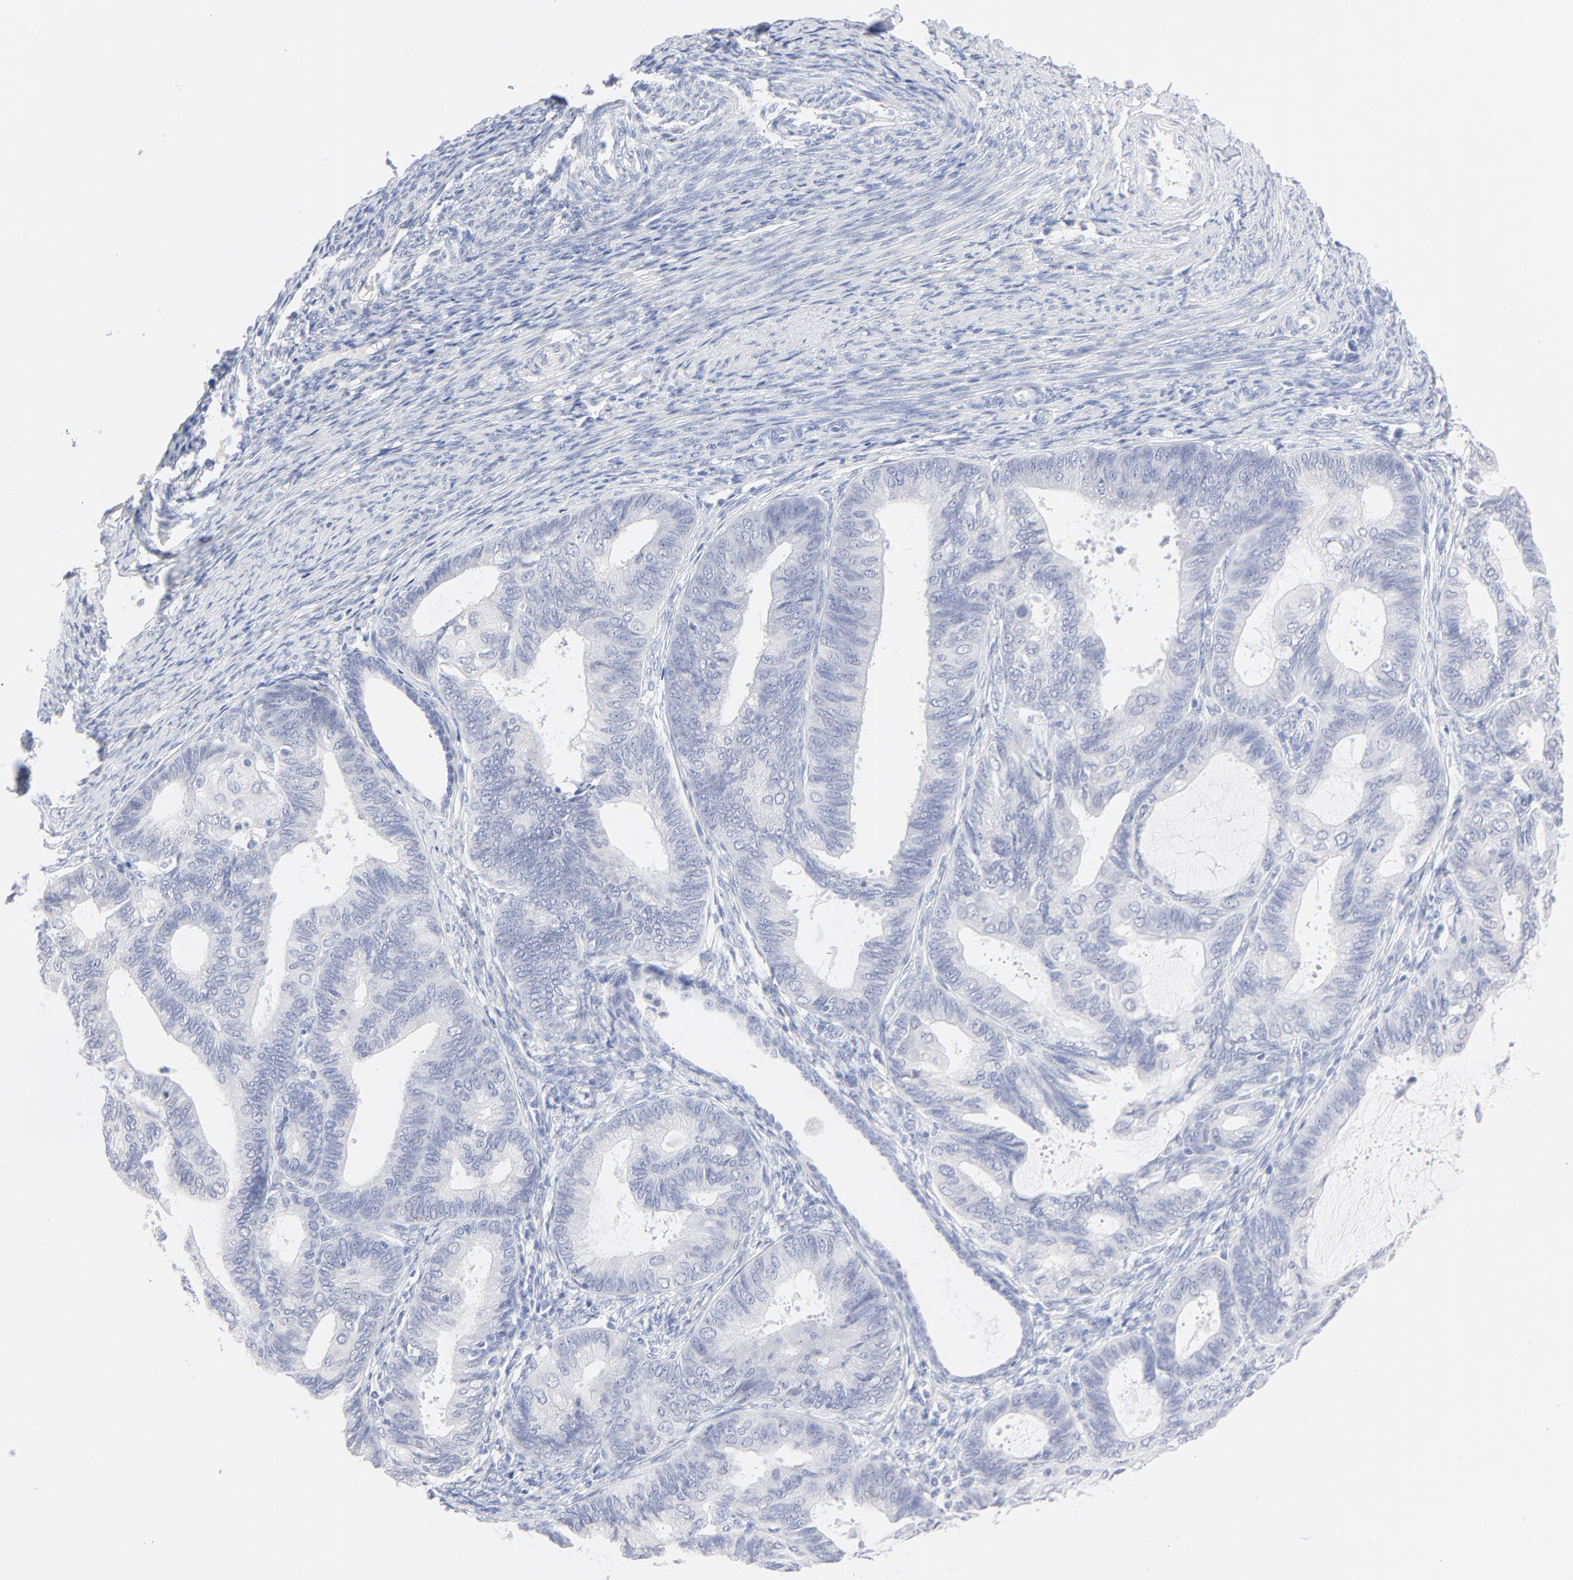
{"staining": {"intensity": "negative", "quantity": "none", "location": "none"}, "tissue": "endometrial cancer", "cell_type": "Tumor cells", "image_type": "cancer", "snomed": [{"axis": "morphology", "description": "Adenocarcinoma, NOS"}, {"axis": "topography", "description": "Endometrium"}], "caption": "This is a image of IHC staining of endometrial cancer, which shows no positivity in tumor cells.", "gene": "ONECUT1", "patient": {"sex": "female", "age": 63}}